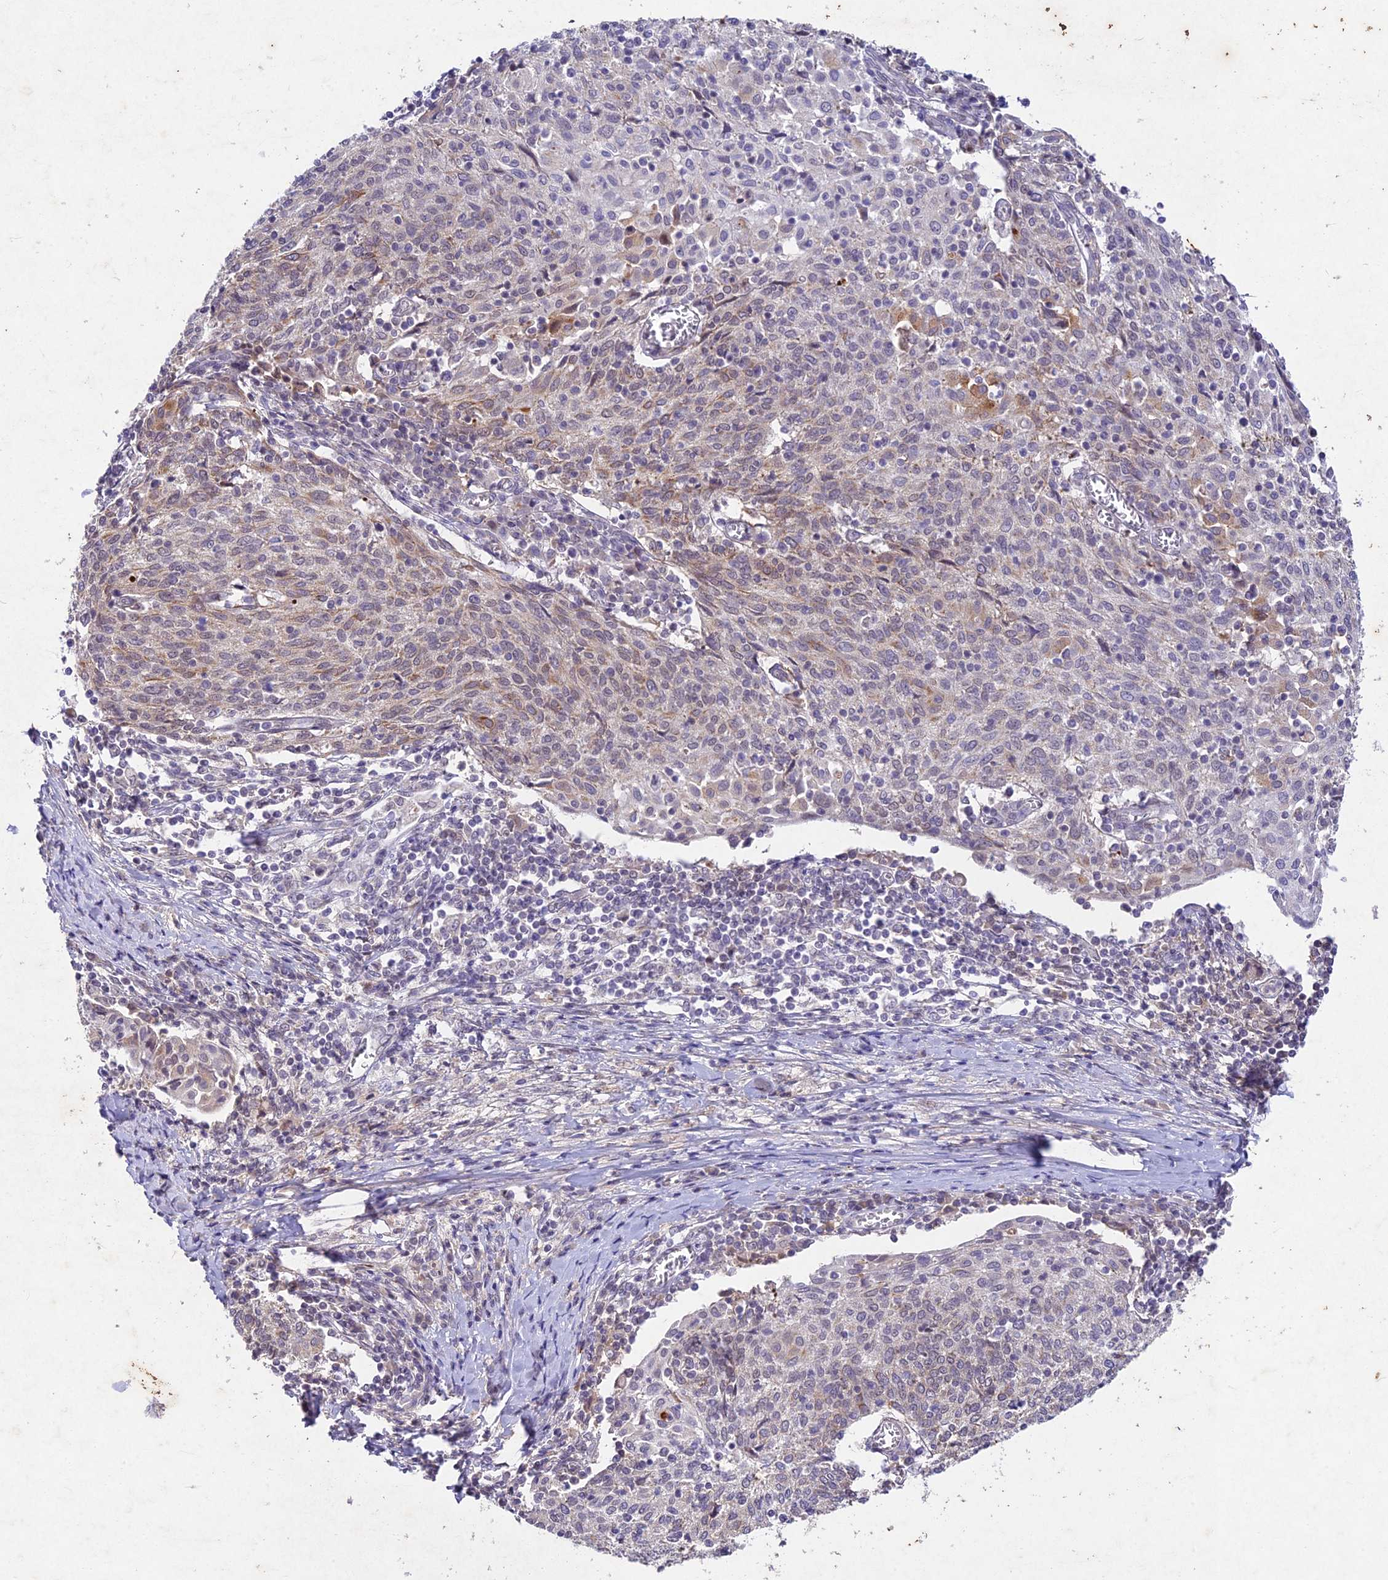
{"staining": {"intensity": "weak", "quantity": "25%-75%", "location": "cytoplasmic/membranous"}, "tissue": "cervical cancer", "cell_type": "Tumor cells", "image_type": "cancer", "snomed": [{"axis": "morphology", "description": "Squamous cell carcinoma, NOS"}, {"axis": "topography", "description": "Cervix"}], "caption": "DAB immunohistochemical staining of squamous cell carcinoma (cervical) demonstrates weak cytoplasmic/membranous protein staining in approximately 25%-75% of tumor cells. (DAB (3,3'-diaminobenzidine) IHC, brown staining for protein, blue staining for nuclei).", "gene": "RAVER1", "patient": {"sex": "female", "age": 52}}